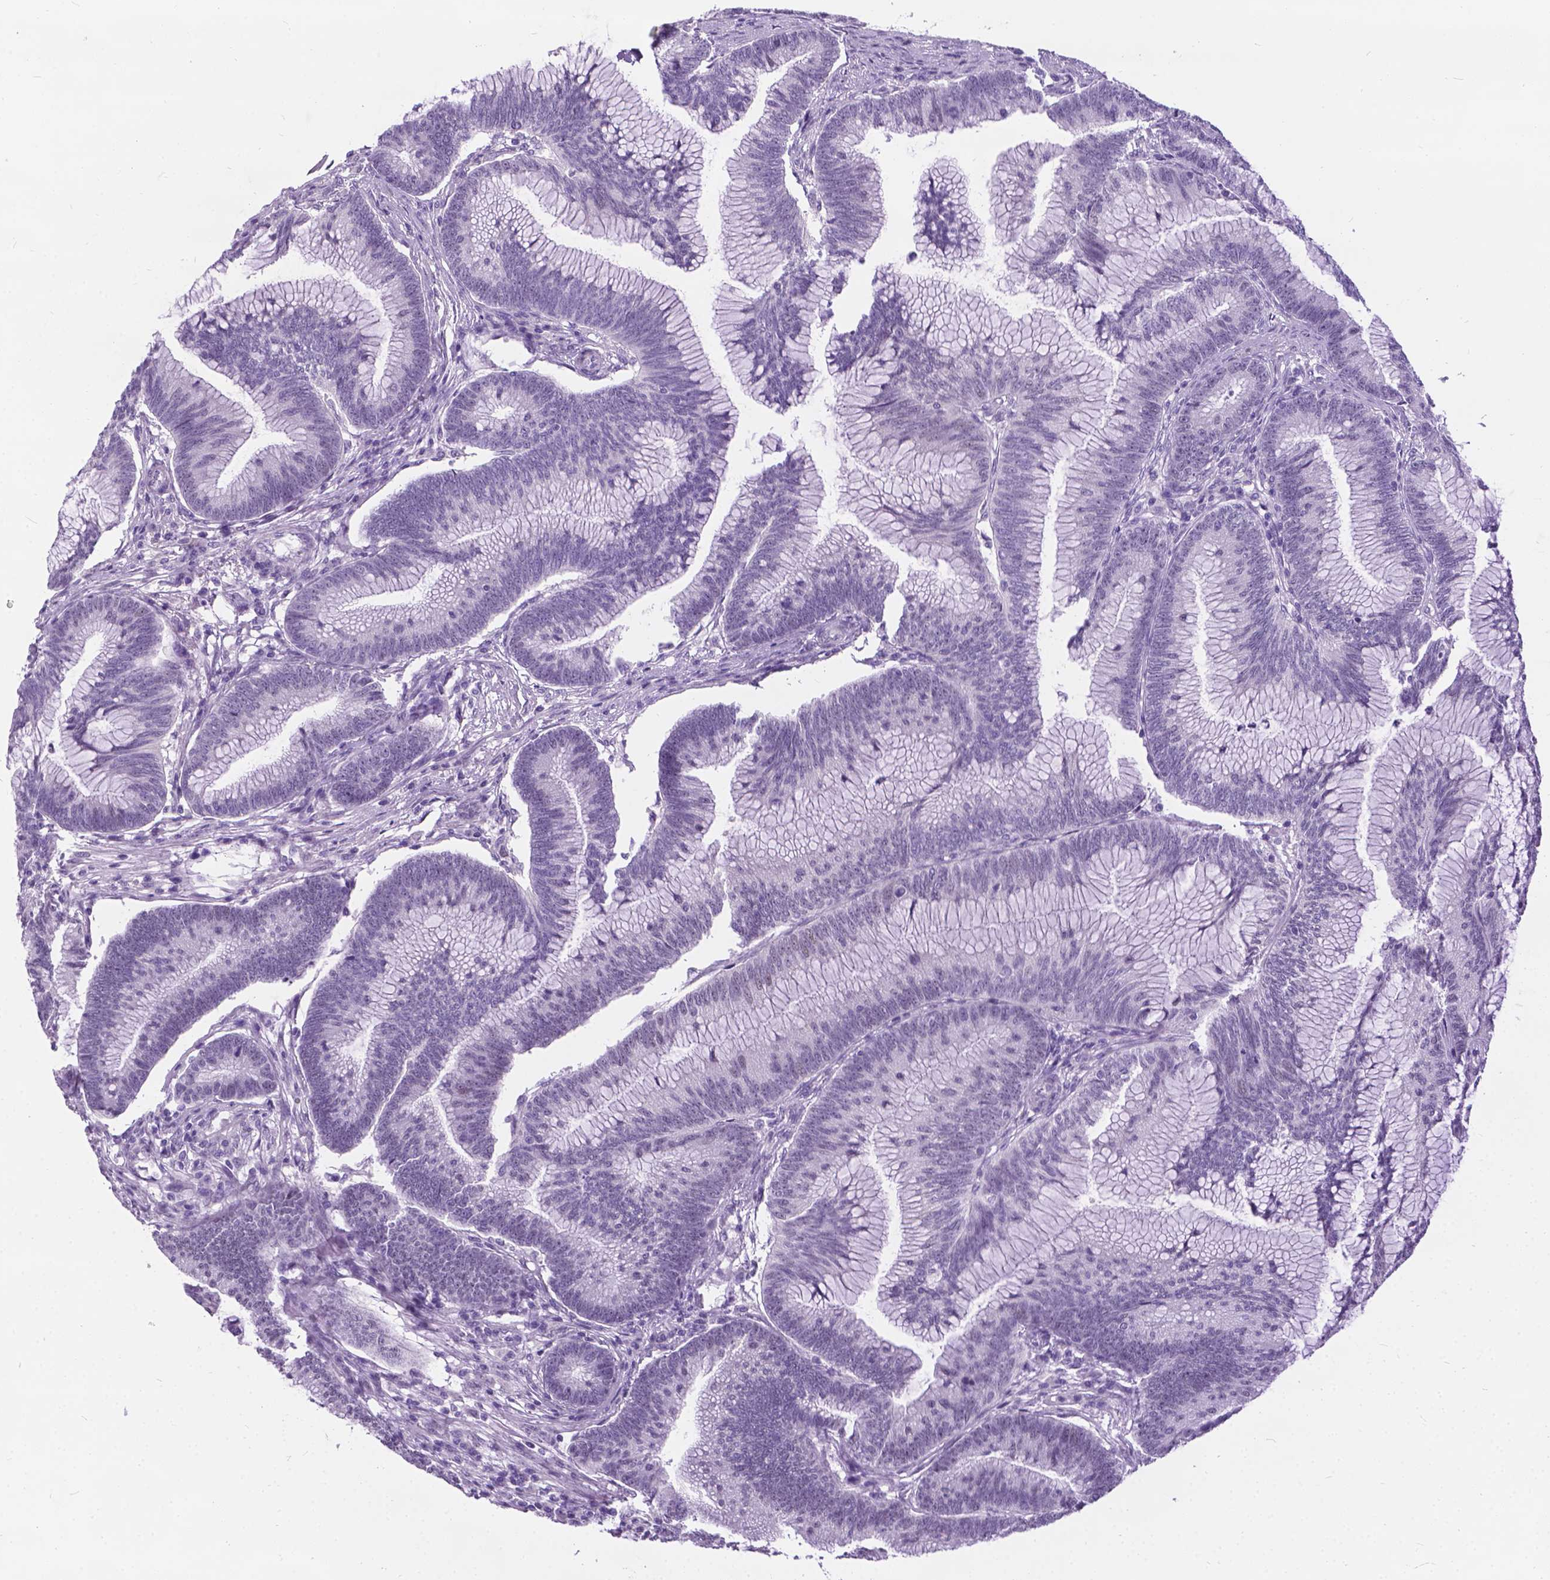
{"staining": {"intensity": "negative", "quantity": "none", "location": "none"}, "tissue": "colorectal cancer", "cell_type": "Tumor cells", "image_type": "cancer", "snomed": [{"axis": "morphology", "description": "Adenocarcinoma, NOS"}, {"axis": "topography", "description": "Colon"}], "caption": "Tumor cells show no significant staining in colorectal cancer.", "gene": "PROB1", "patient": {"sex": "female", "age": 78}}